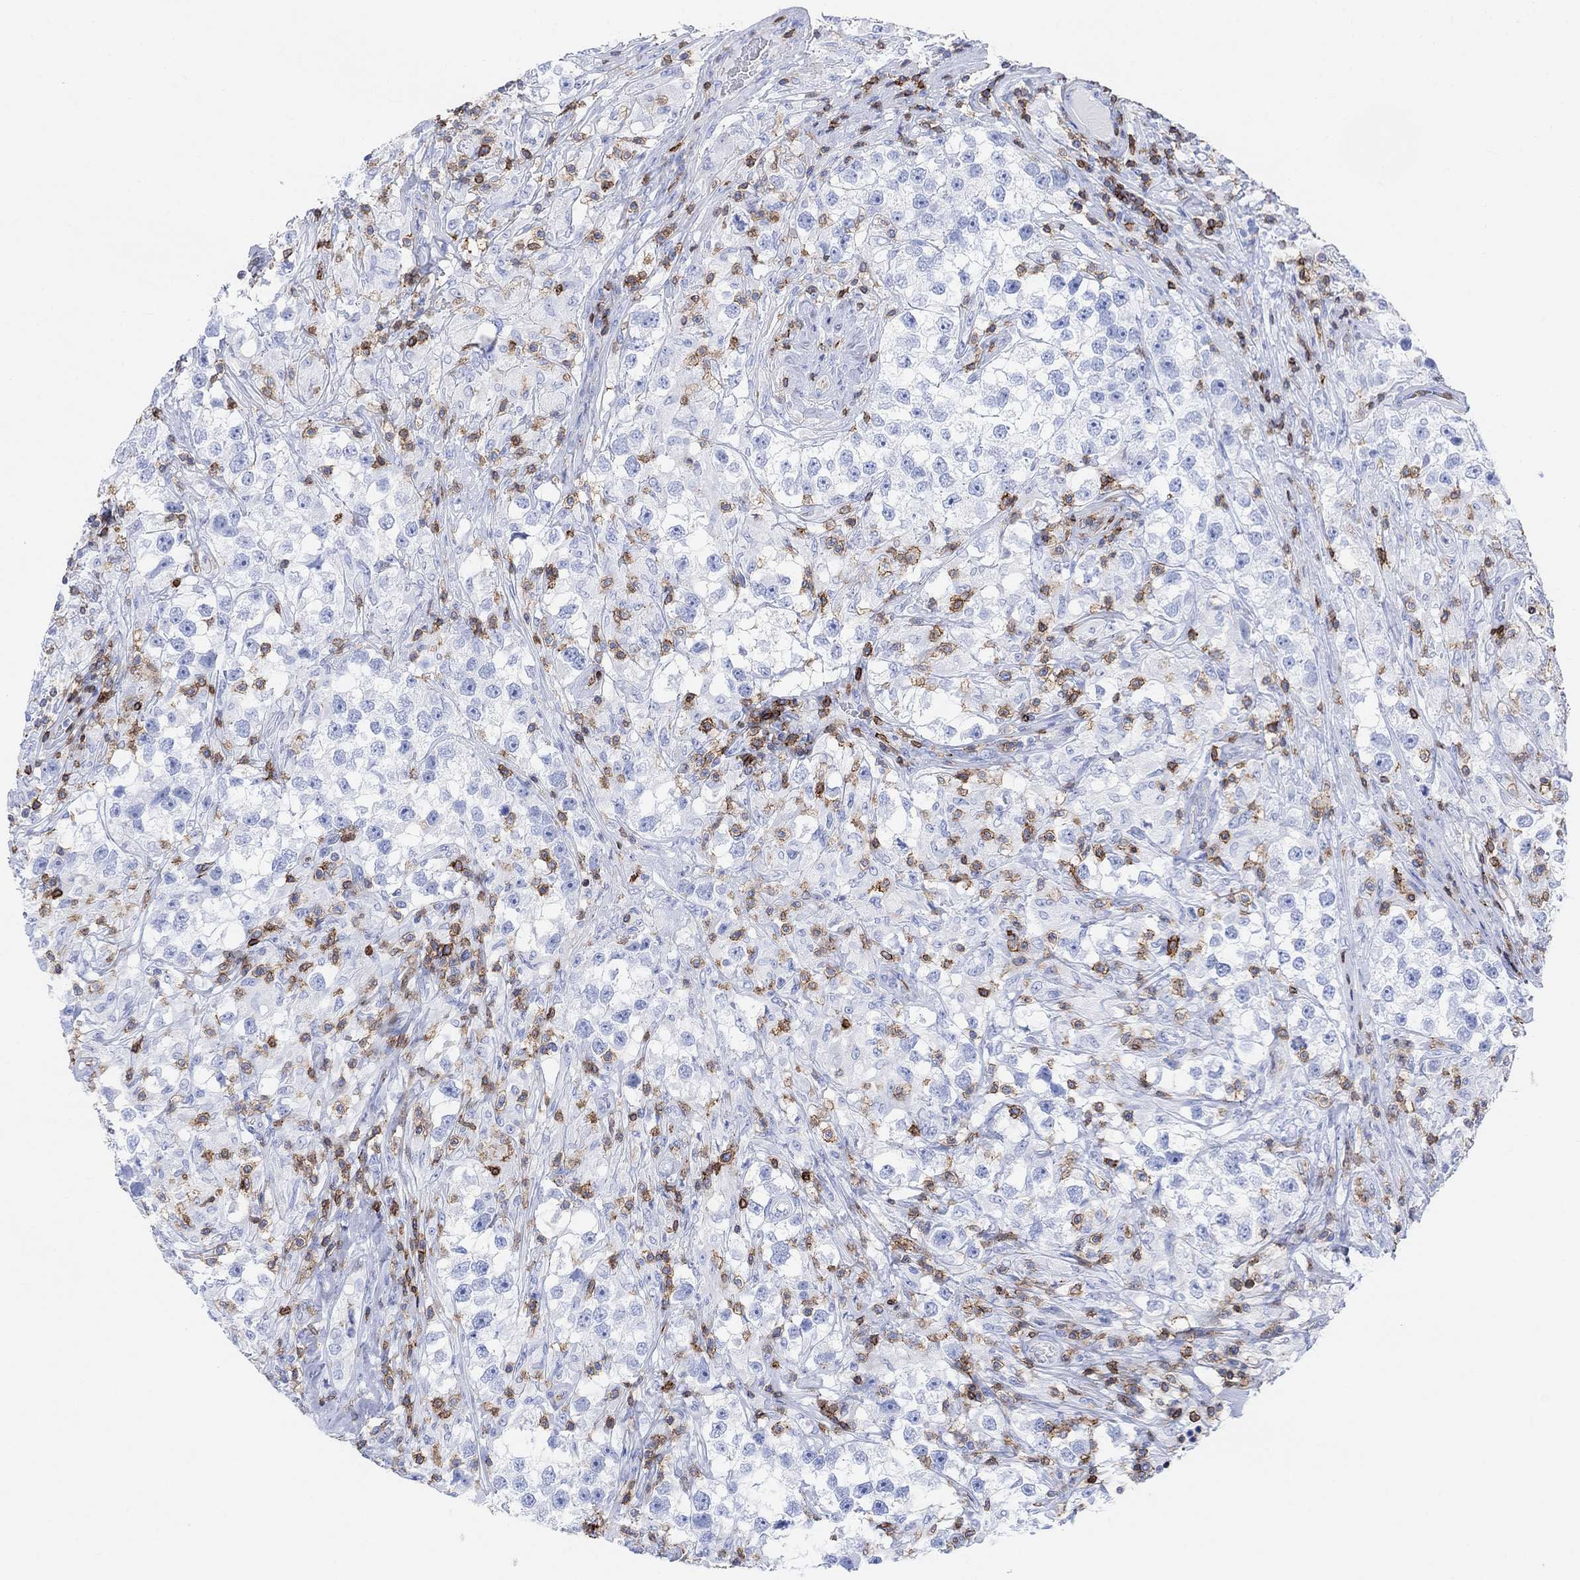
{"staining": {"intensity": "negative", "quantity": "none", "location": "none"}, "tissue": "testis cancer", "cell_type": "Tumor cells", "image_type": "cancer", "snomed": [{"axis": "morphology", "description": "Seminoma, NOS"}, {"axis": "topography", "description": "Testis"}], "caption": "Immunohistochemistry histopathology image of seminoma (testis) stained for a protein (brown), which shows no staining in tumor cells.", "gene": "GPR65", "patient": {"sex": "male", "age": 46}}